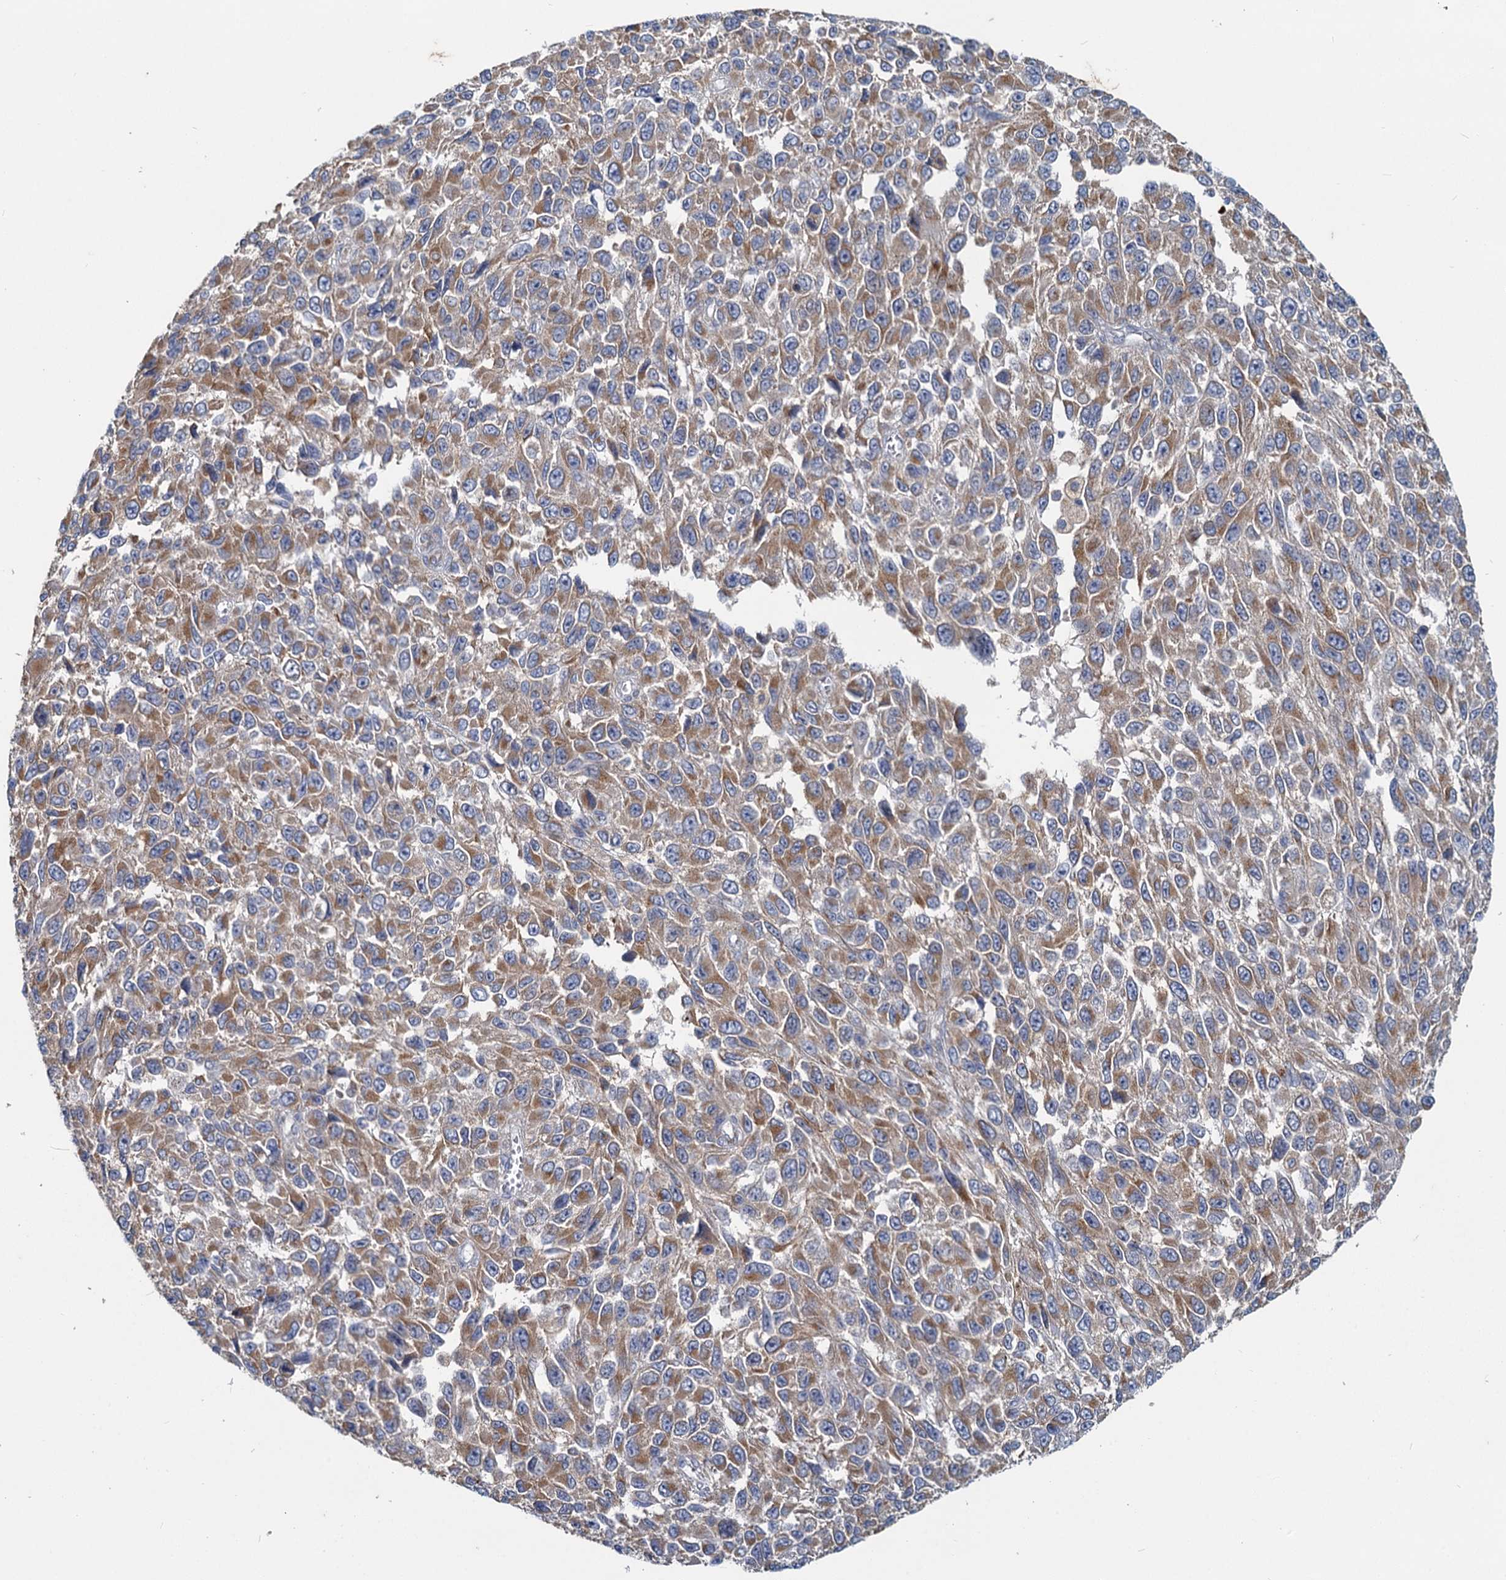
{"staining": {"intensity": "moderate", "quantity": ">75%", "location": "cytoplasmic/membranous"}, "tissue": "melanoma", "cell_type": "Tumor cells", "image_type": "cancer", "snomed": [{"axis": "morphology", "description": "Normal tissue, NOS"}, {"axis": "morphology", "description": "Malignant melanoma, NOS"}, {"axis": "topography", "description": "Skin"}], "caption": "This photomicrograph reveals malignant melanoma stained with IHC to label a protein in brown. The cytoplasmic/membranous of tumor cells show moderate positivity for the protein. Nuclei are counter-stained blue.", "gene": "ADCY2", "patient": {"sex": "female", "age": 96}}